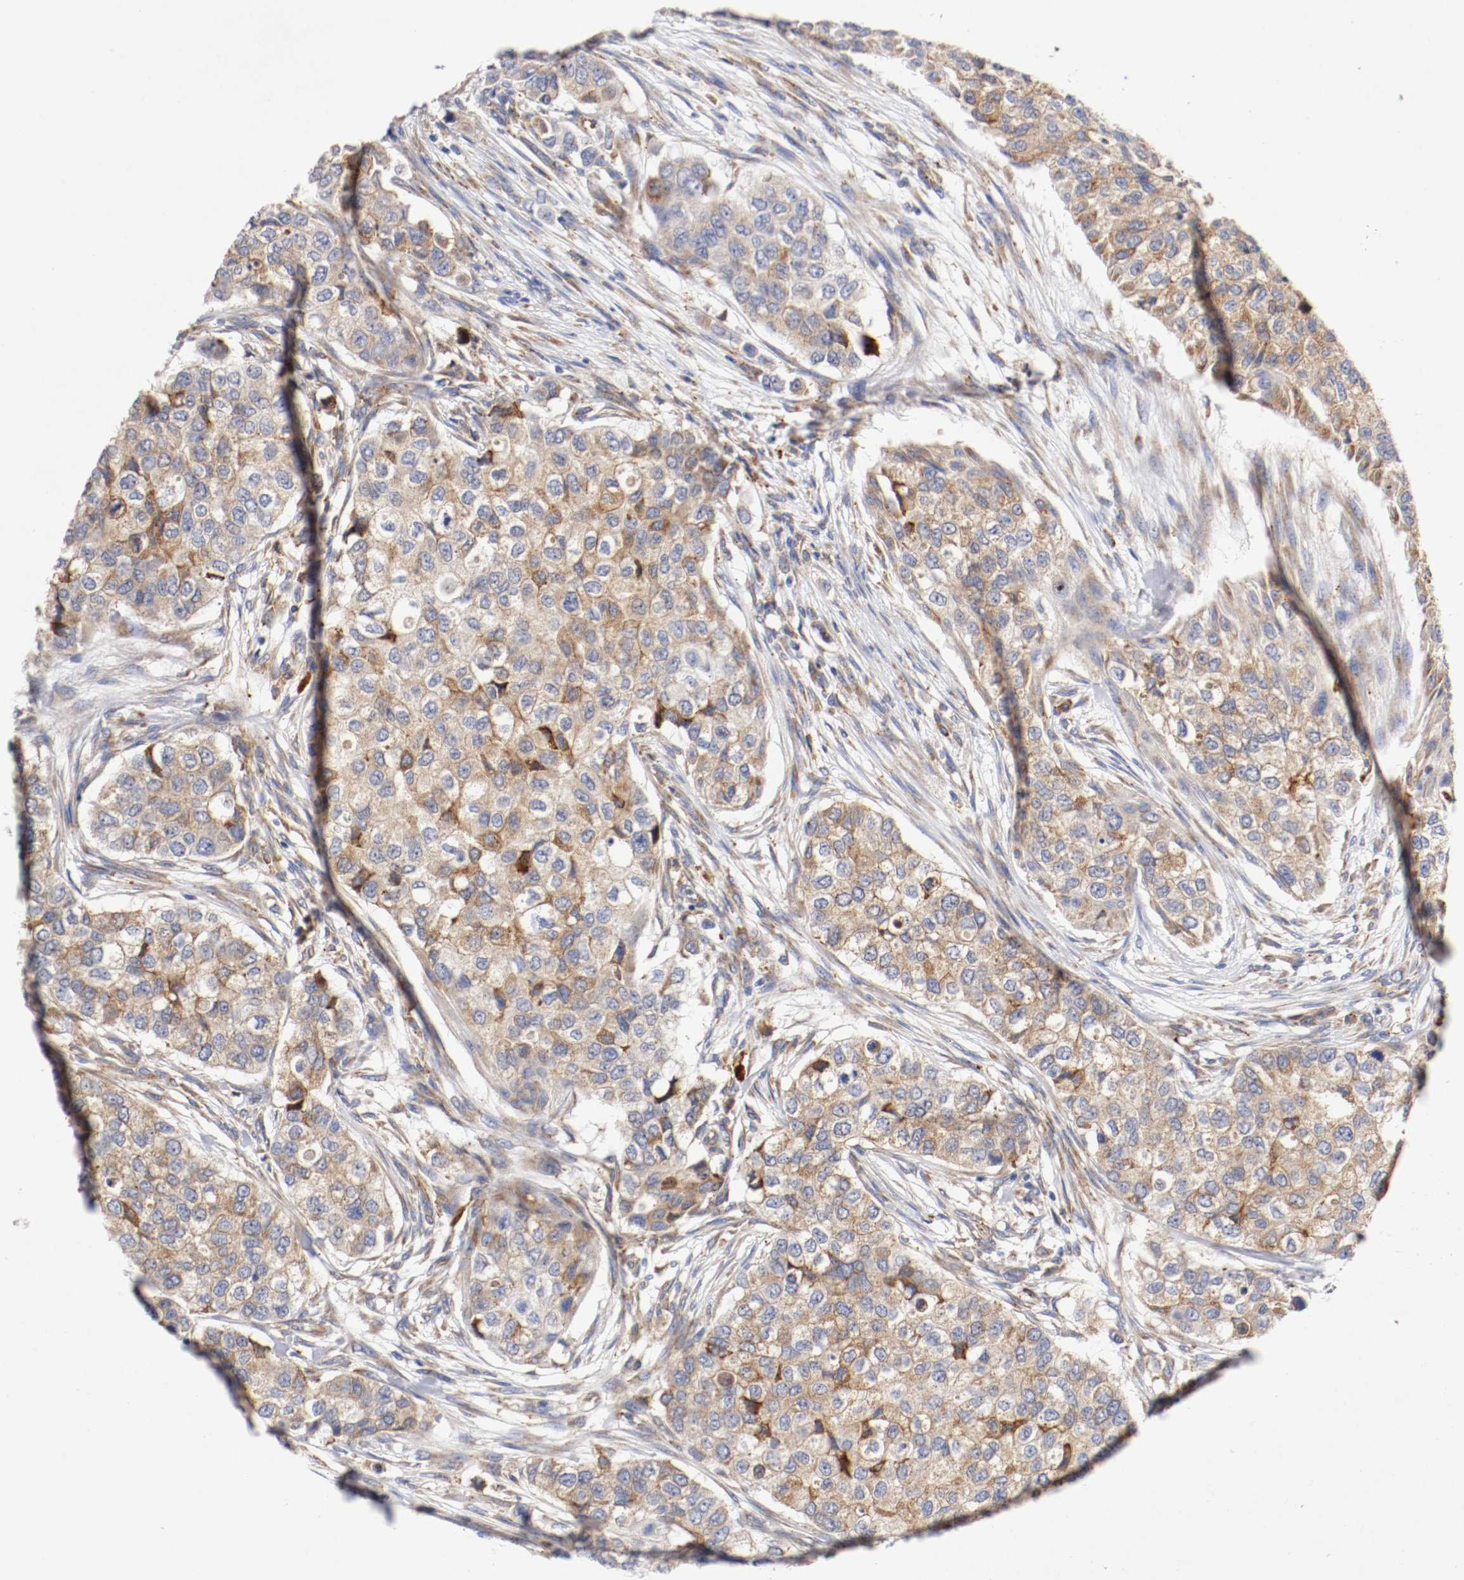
{"staining": {"intensity": "moderate", "quantity": "25%-75%", "location": "cytoplasmic/membranous"}, "tissue": "breast cancer", "cell_type": "Tumor cells", "image_type": "cancer", "snomed": [{"axis": "morphology", "description": "Normal tissue, NOS"}, {"axis": "morphology", "description": "Duct carcinoma"}, {"axis": "topography", "description": "Breast"}], "caption": "A histopathology image of infiltrating ductal carcinoma (breast) stained for a protein displays moderate cytoplasmic/membranous brown staining in tumor cells.", "gene": "TRAF2", "patient": {"sex": "female", "age": 49}}